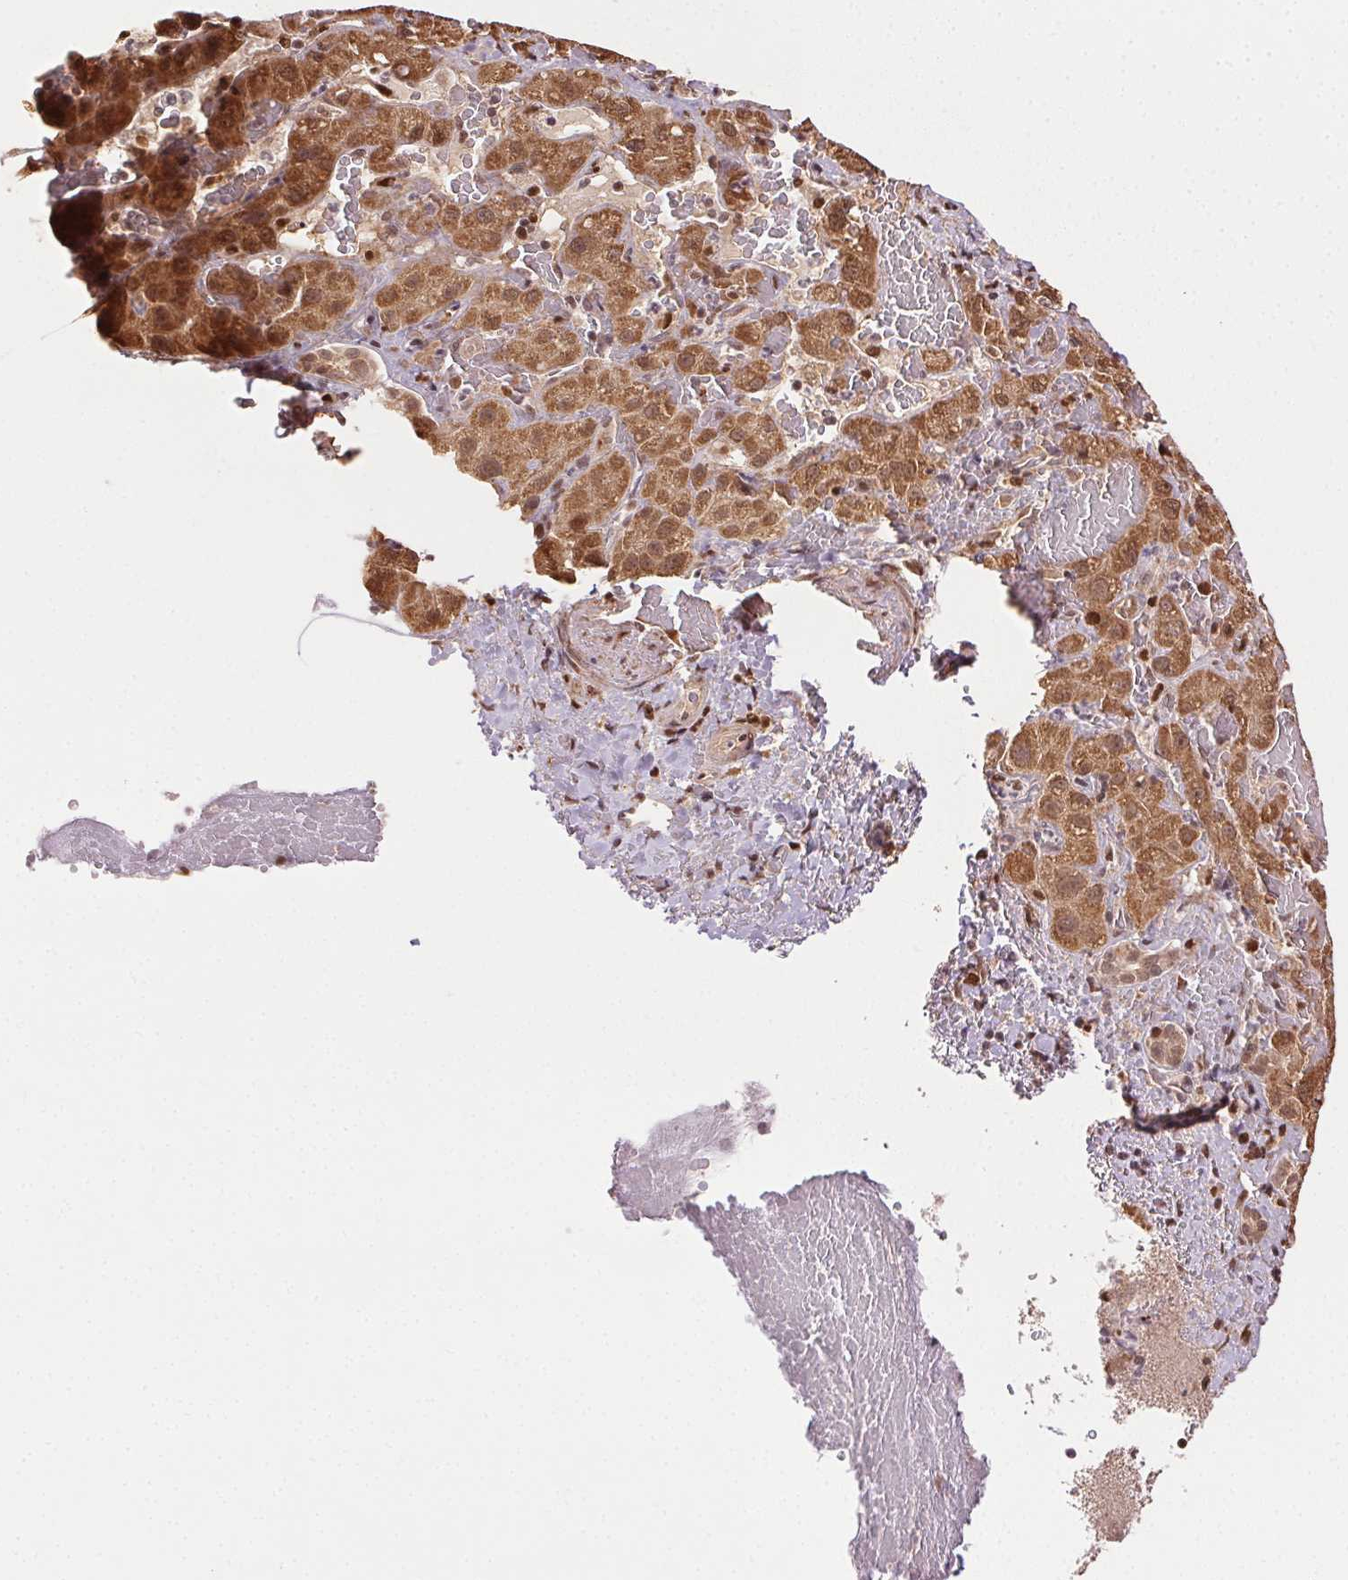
{"staining": {"intensity": "moderate", "quantity": ">75%", "location": "cytoplasmic/membranous,nuclear"}, "tissue": "liver cancer", "cell_type": "Tumor cells", "image_type": "cancer", "snomed": [{"axis": "morphology", "description": "Carcinoma, Hepatocellular, NOS"}, {"axis": "topography", "description": "Liver"}], "caption": "Liver hepatocellular carcinoma was stained to show a protein in brown. There is medium levels of moderate cytoplasmic/membranous and nuclear expression in approximately >75% of tumor cells. The staining was performed using DAB (3,3'-diaminobenzidine) to visualize the protein expression in brown, while the nuclei were stained in blue with hematoxylin (Magnification: 20x).", "gene": "TREML4", "patient": {"sex": "female", "age": 73}}